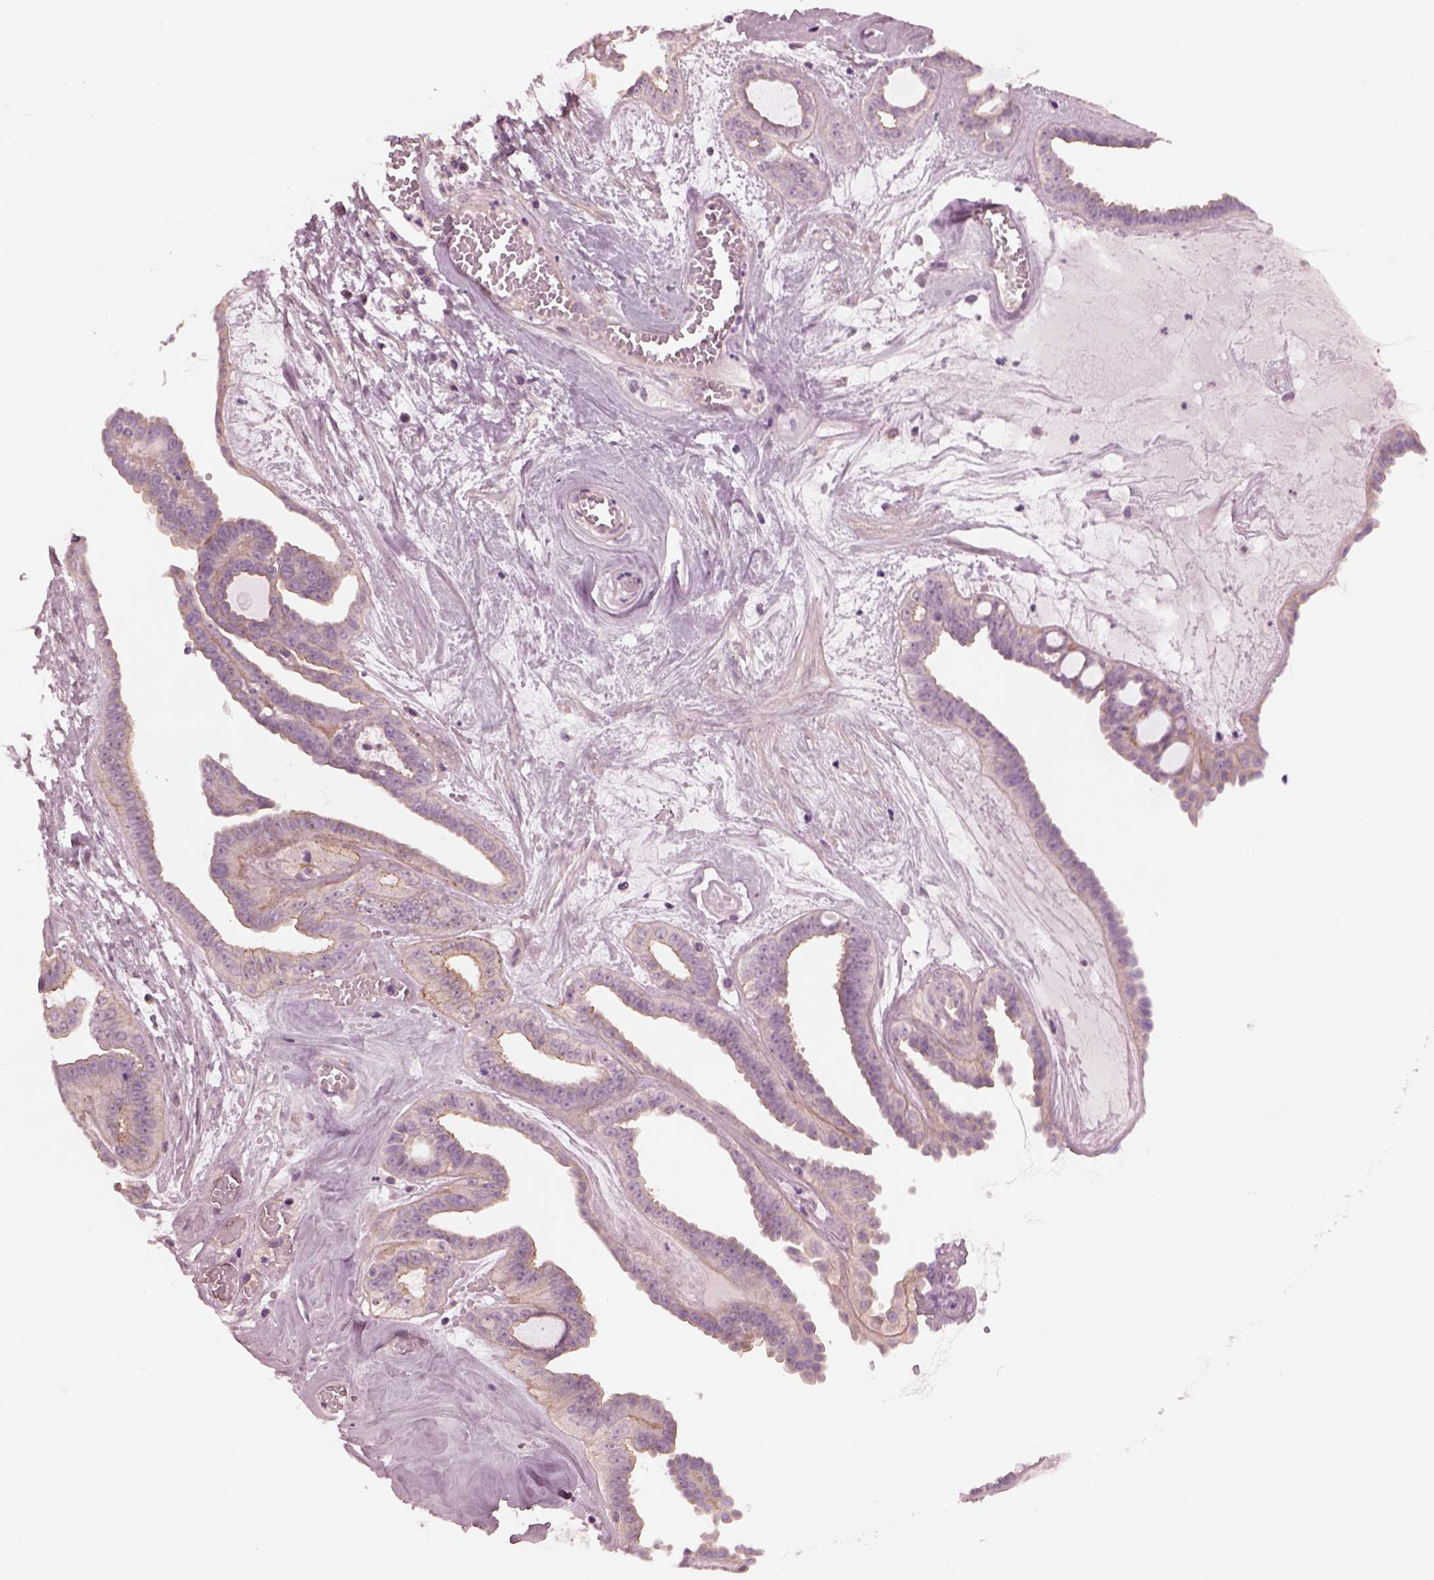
{"staining": {"intensity": "weak", "quantity": "<25%", "location": "cytoplasmic/membranous"}, "tissue": "ovarian cancer", "cell_type": "Tumor cells", "image_type": "cancer", "snomed": [{"axis": "morphology", "description": "Cystadenocarcinoma, serous, NOS"}, {"axis": "topography", "description": "Ovary"}], "caption": "IHC histopathology image of neoplastic tissue: ovarian serous cystadenocarcinoma stained with DAB displays no significant protein positivity in tumor cells.", "gene": "ODAD1", "patient": {"sex": "female", "age": 71}}